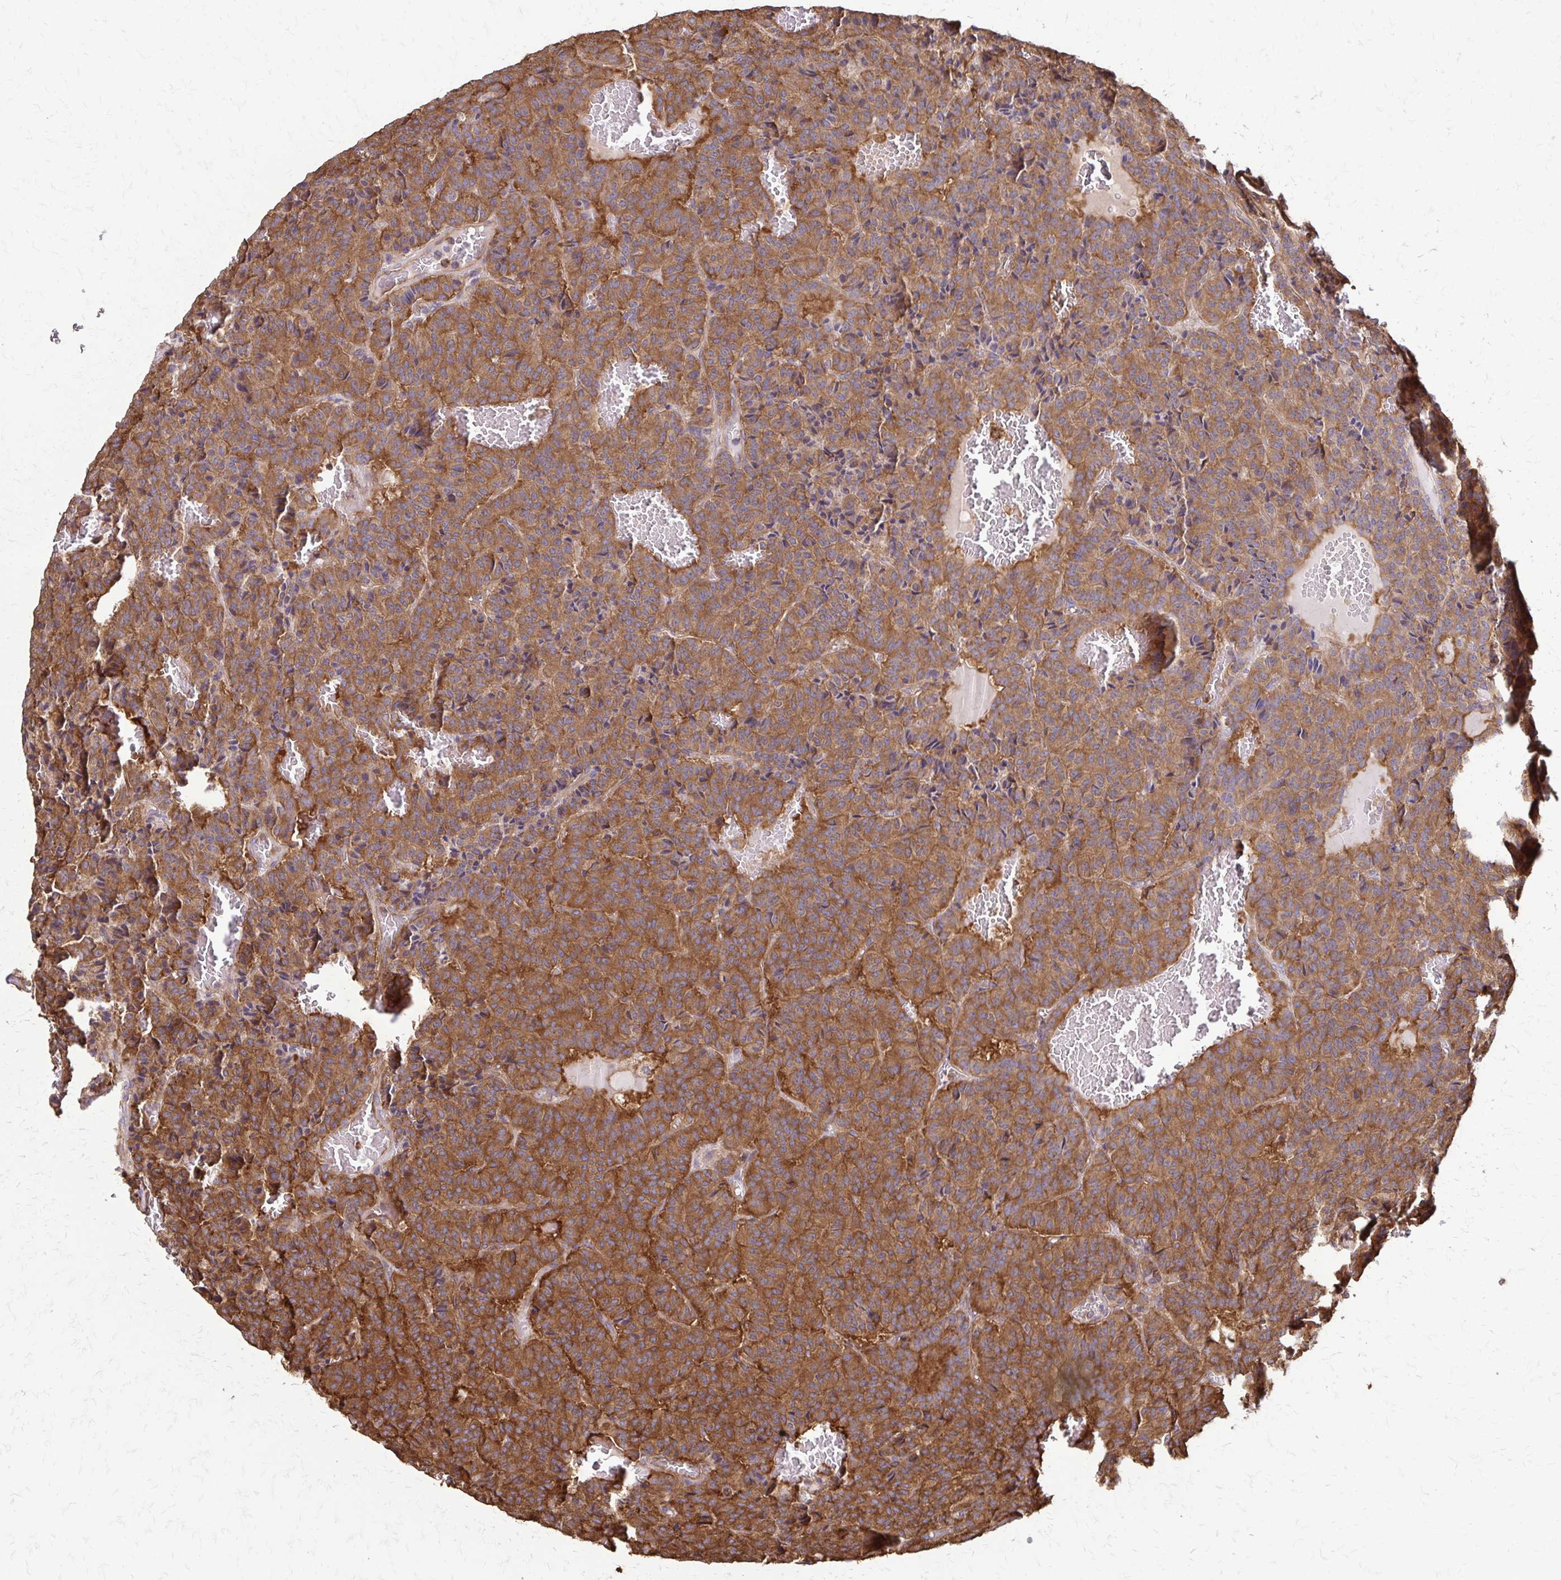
{"staining": {"intensity": "moderate", "quantity": ">75%", "location": "cytoplasmic/membranous"}, "tissue": "carcinoid", "cell_type": "Tumor cells", "image_type": "cancer", "snomed": [{"axis": "morphology", "description": "Carcinoid, malignant, NOS"}, {"axis": "topography", "description": "Lung"}], "caption": "Immunohistochemical staining of malignant carcinoid exhibits medium levels of moderate cytoplasmic/membranous protein staining in approximately >75% of tumor cells.", "gene": "EEF2", "patient": {"sex": "male", "age": 70}}